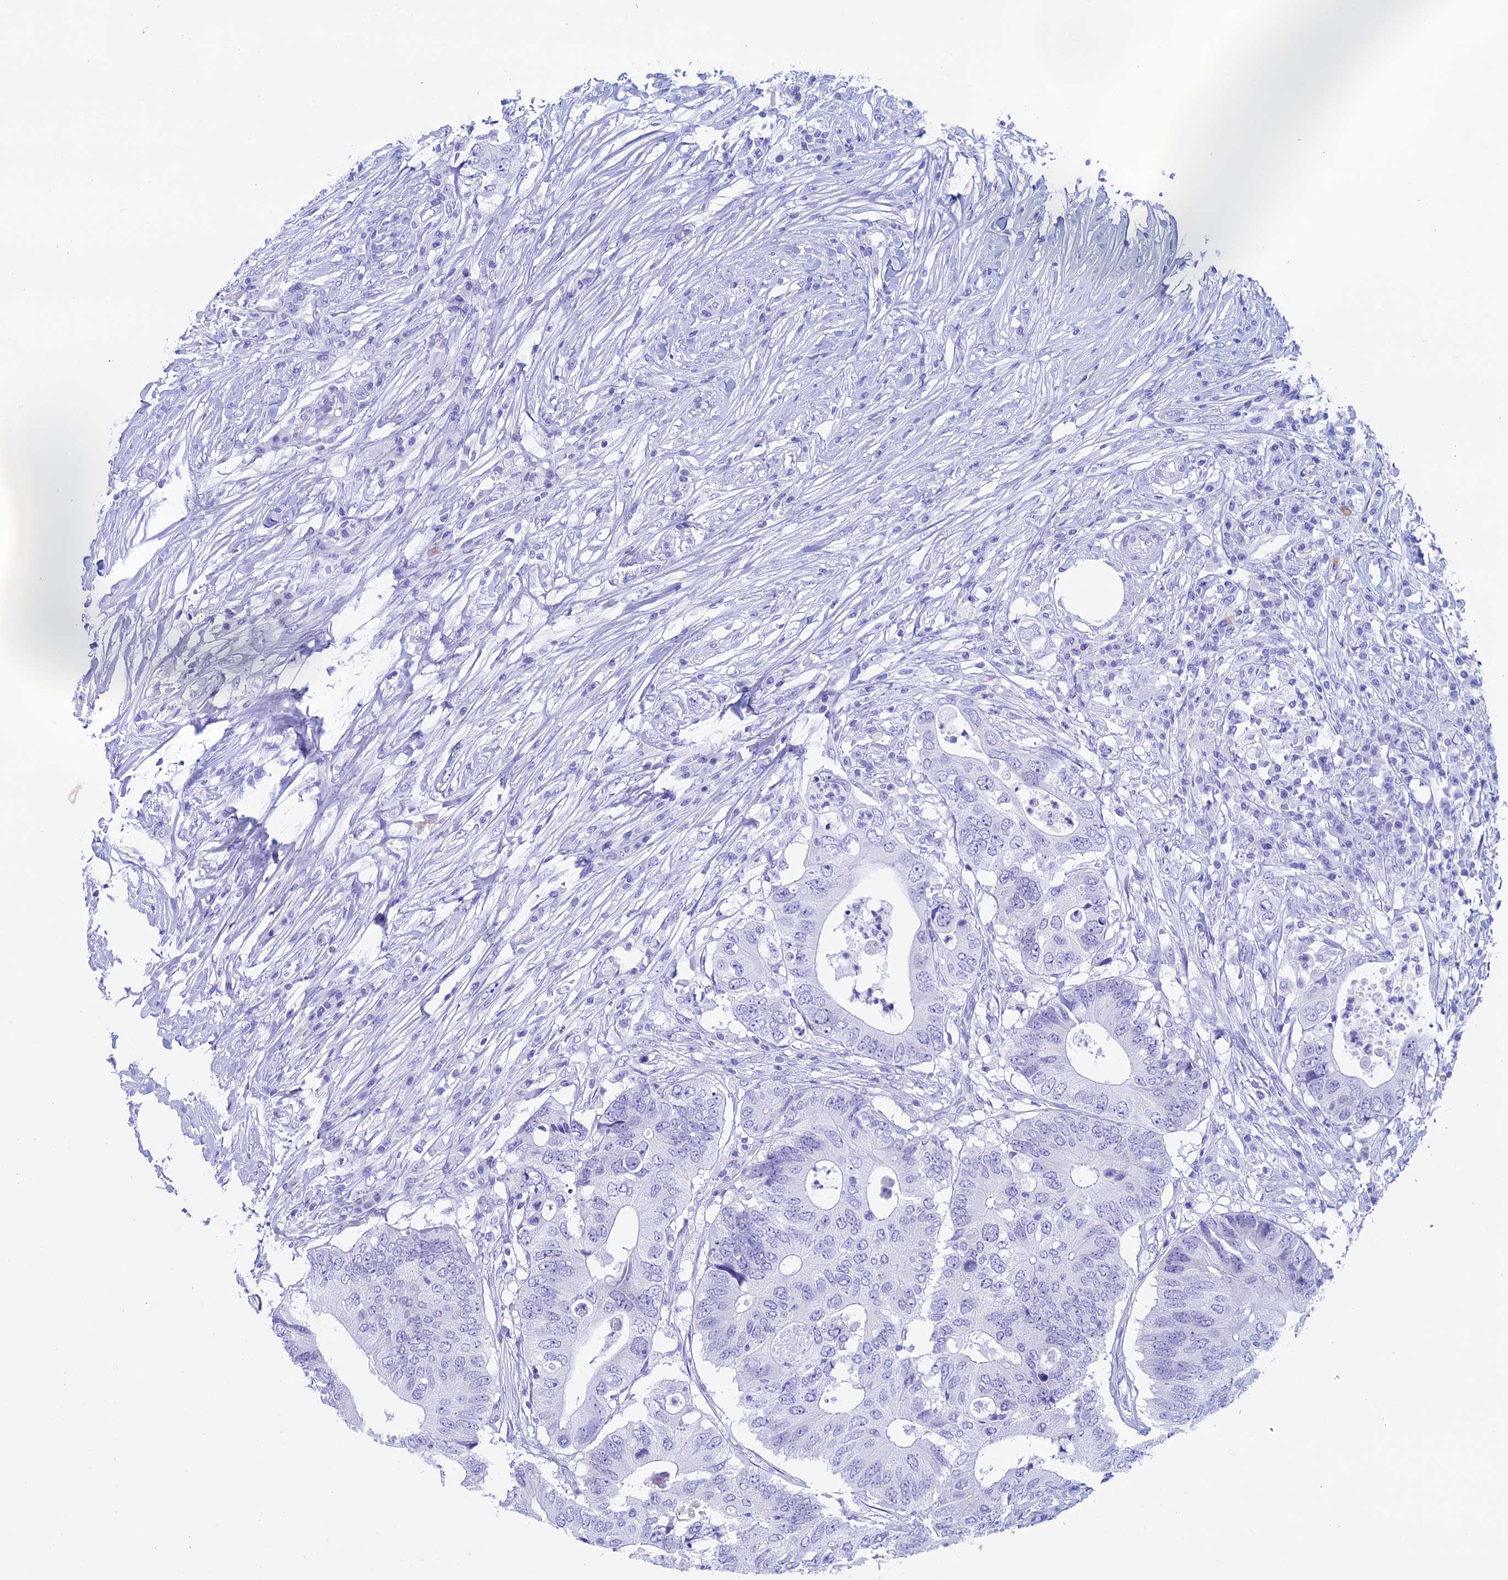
{"staining": {"intensity": "negative", "quantity": "none", "location": "none"}, "tissue": "colorectal cancer", "cell_type": "Tumor cells", "image_type": "cancer", "snomed": [{"axis": "morphology", "description": "Adenocarcinoma, NOS"}, {"axis": "topography", "description": "Colon"}], "caption": "A high-resolution micrograph shows IHC staining of colorectal cancer (adenocarcinoma), which demonstrates no significant staining in tumor cells.", "gene": "FAM169A", "patient": {"sex": "male", "age": 71}}